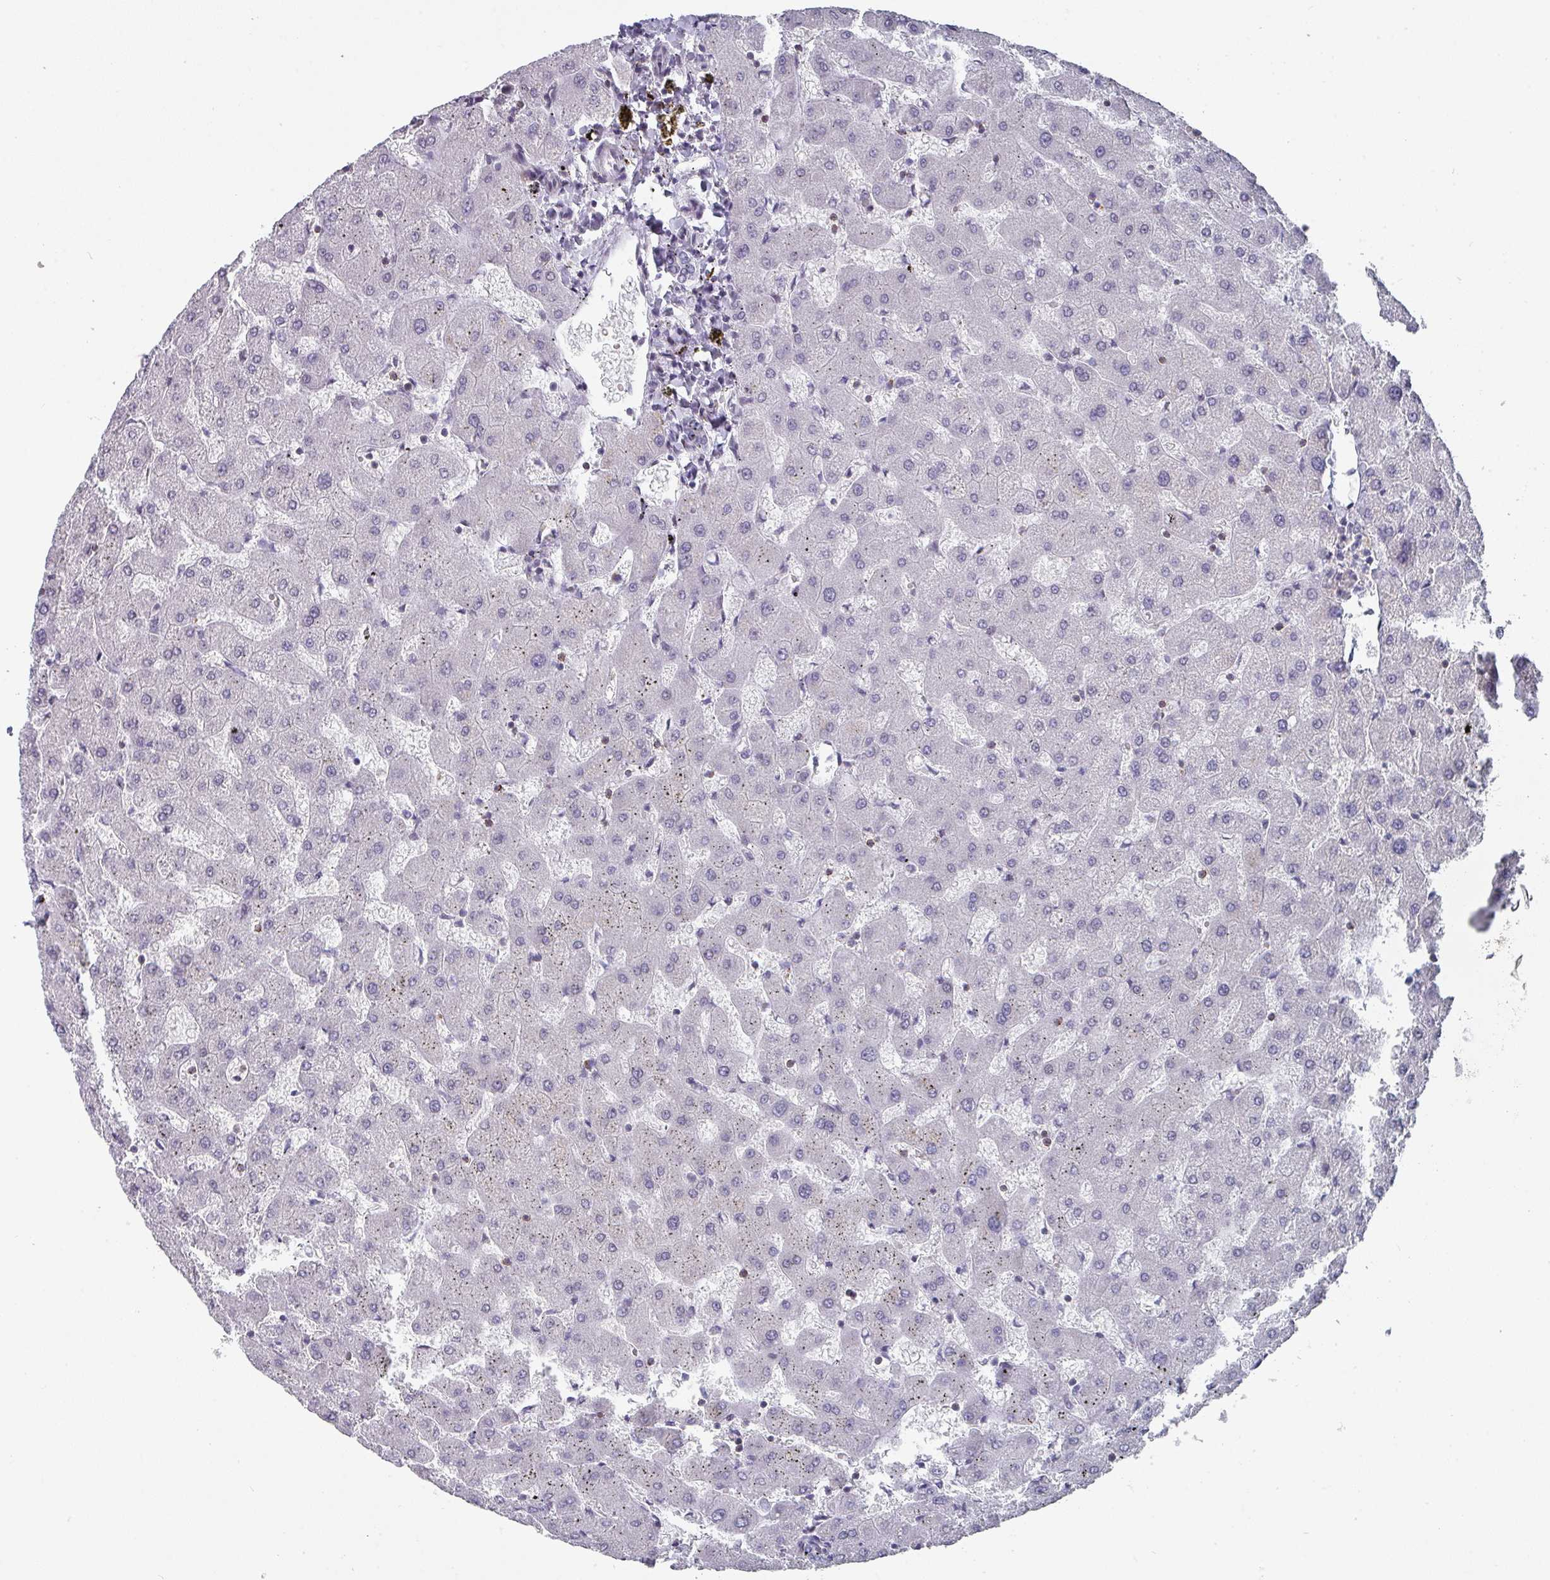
{"staining": {"intensity": "negative", "quantity": "none", "location": "none"}, "tissue": "liver", "cell_type": "Cholangiocytes", "image_type": "normal", "snomed": [{"axis": "morphology", "description": "Normal tissue, NOS"}, {"axis": "topography", "description": "Liver"}], "caption": "High power microscopy histopathology image of an immunohistochemistry (IHC) photomicrograph of unremarkable liver, revealing no significant expression in cholangiocytes. (DAB (3,3'-diaminobenzidine) immunohistochemistry visualized using brightfield microscopy, high magnification).", "gene": "RASAL3", "patient": {"sex": "female", "age": 63}}